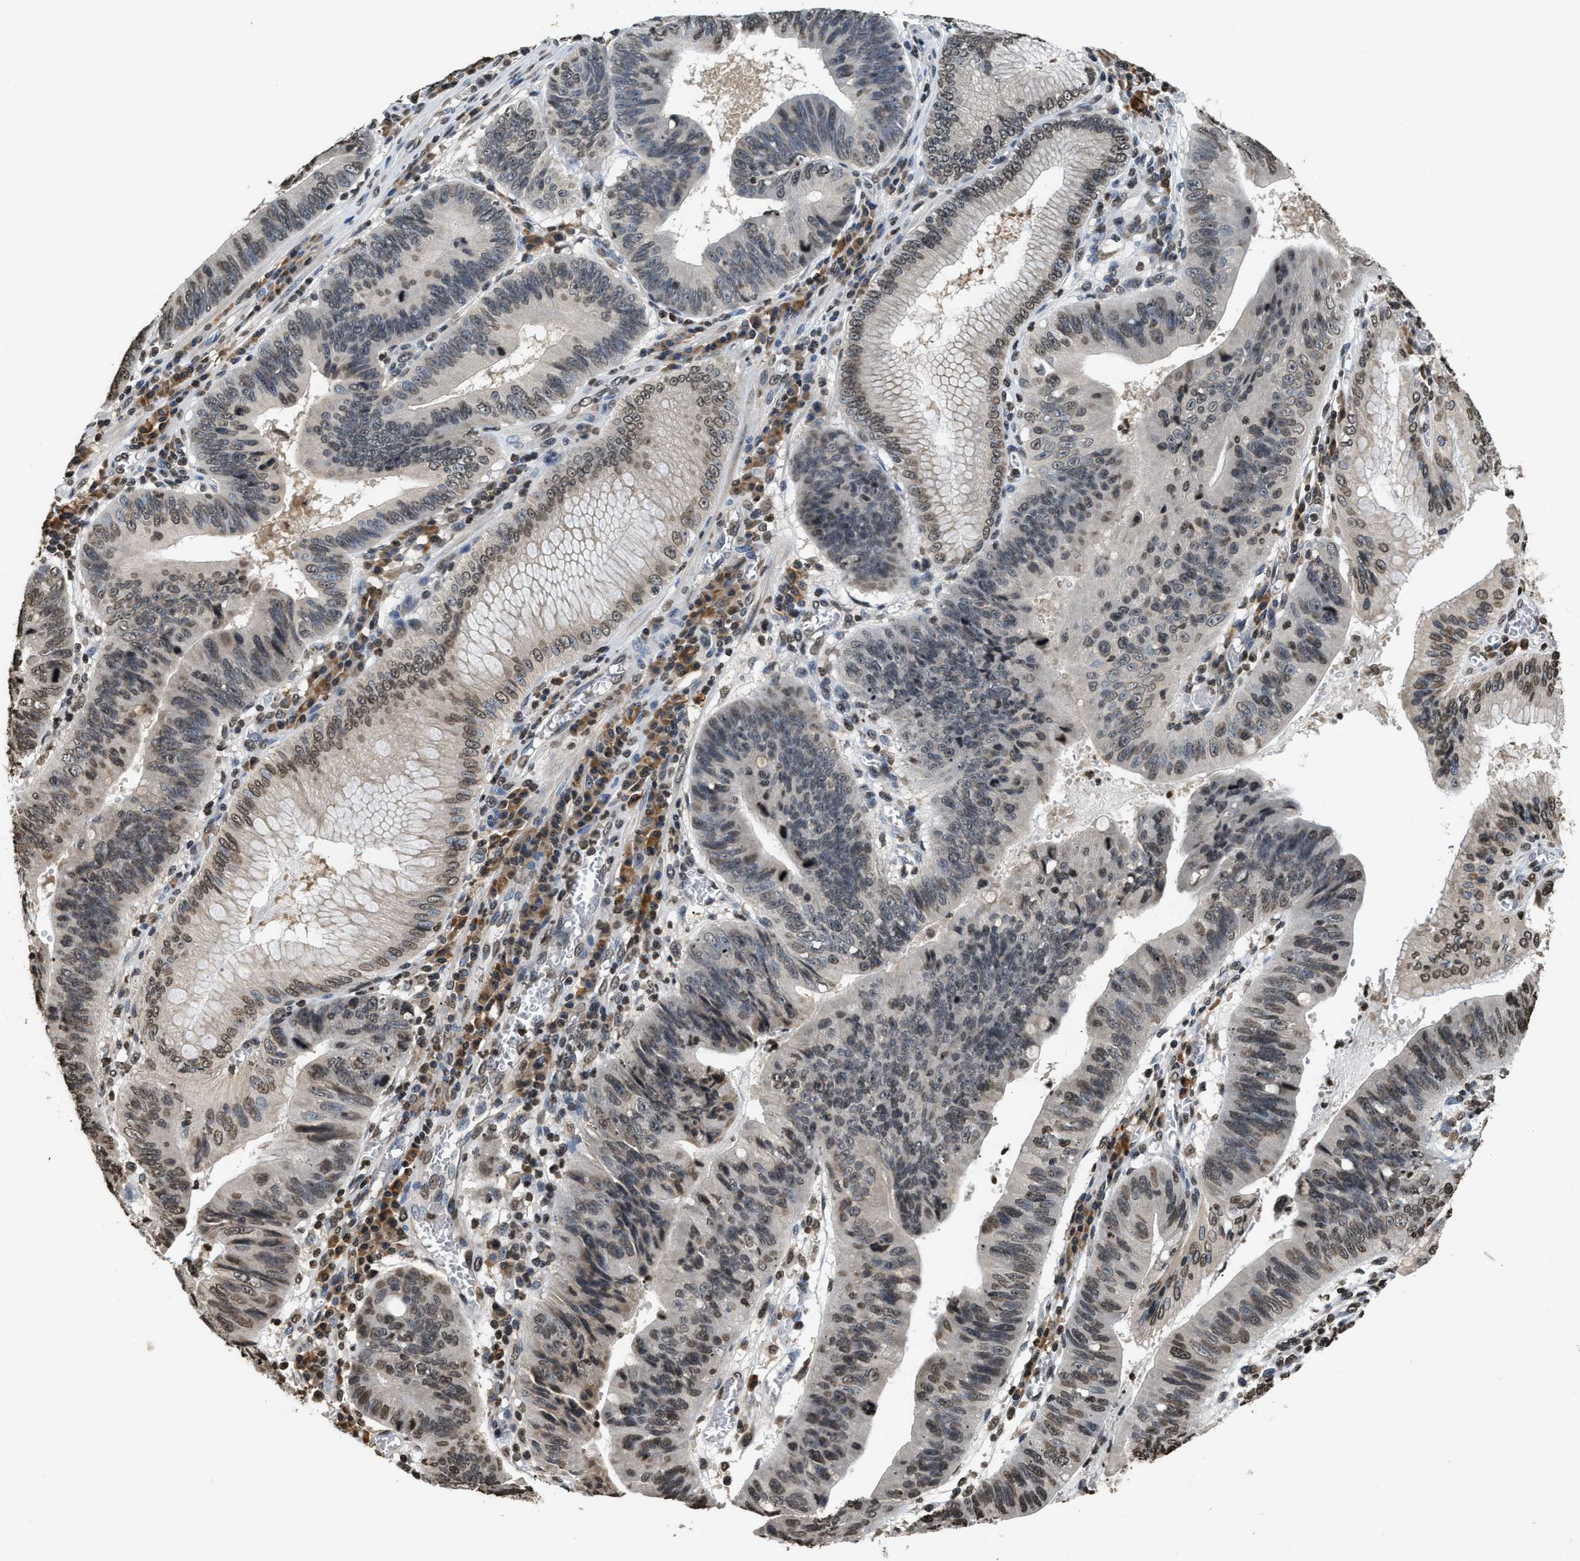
{"staining": {"intensity": "weak", "quantity": "25%-75%", "location": "nuclear"}, "tissue": "stomach cancer", "cell_type": "Tumor cells", "image_type": "cancer", "snomed": [{"axis": "morphology", "description": "Adenocarcinoma, NOS"}, {"axis": "topography", "description": "Stomach"}], "caption": "Weak nuclear protein expression is appreciated in approximately 25%-75% of tumor cells in stomach adenocarcinoma.", "gene": "DNASE1L3", "patient": {"sex": "male", "age": 59}}